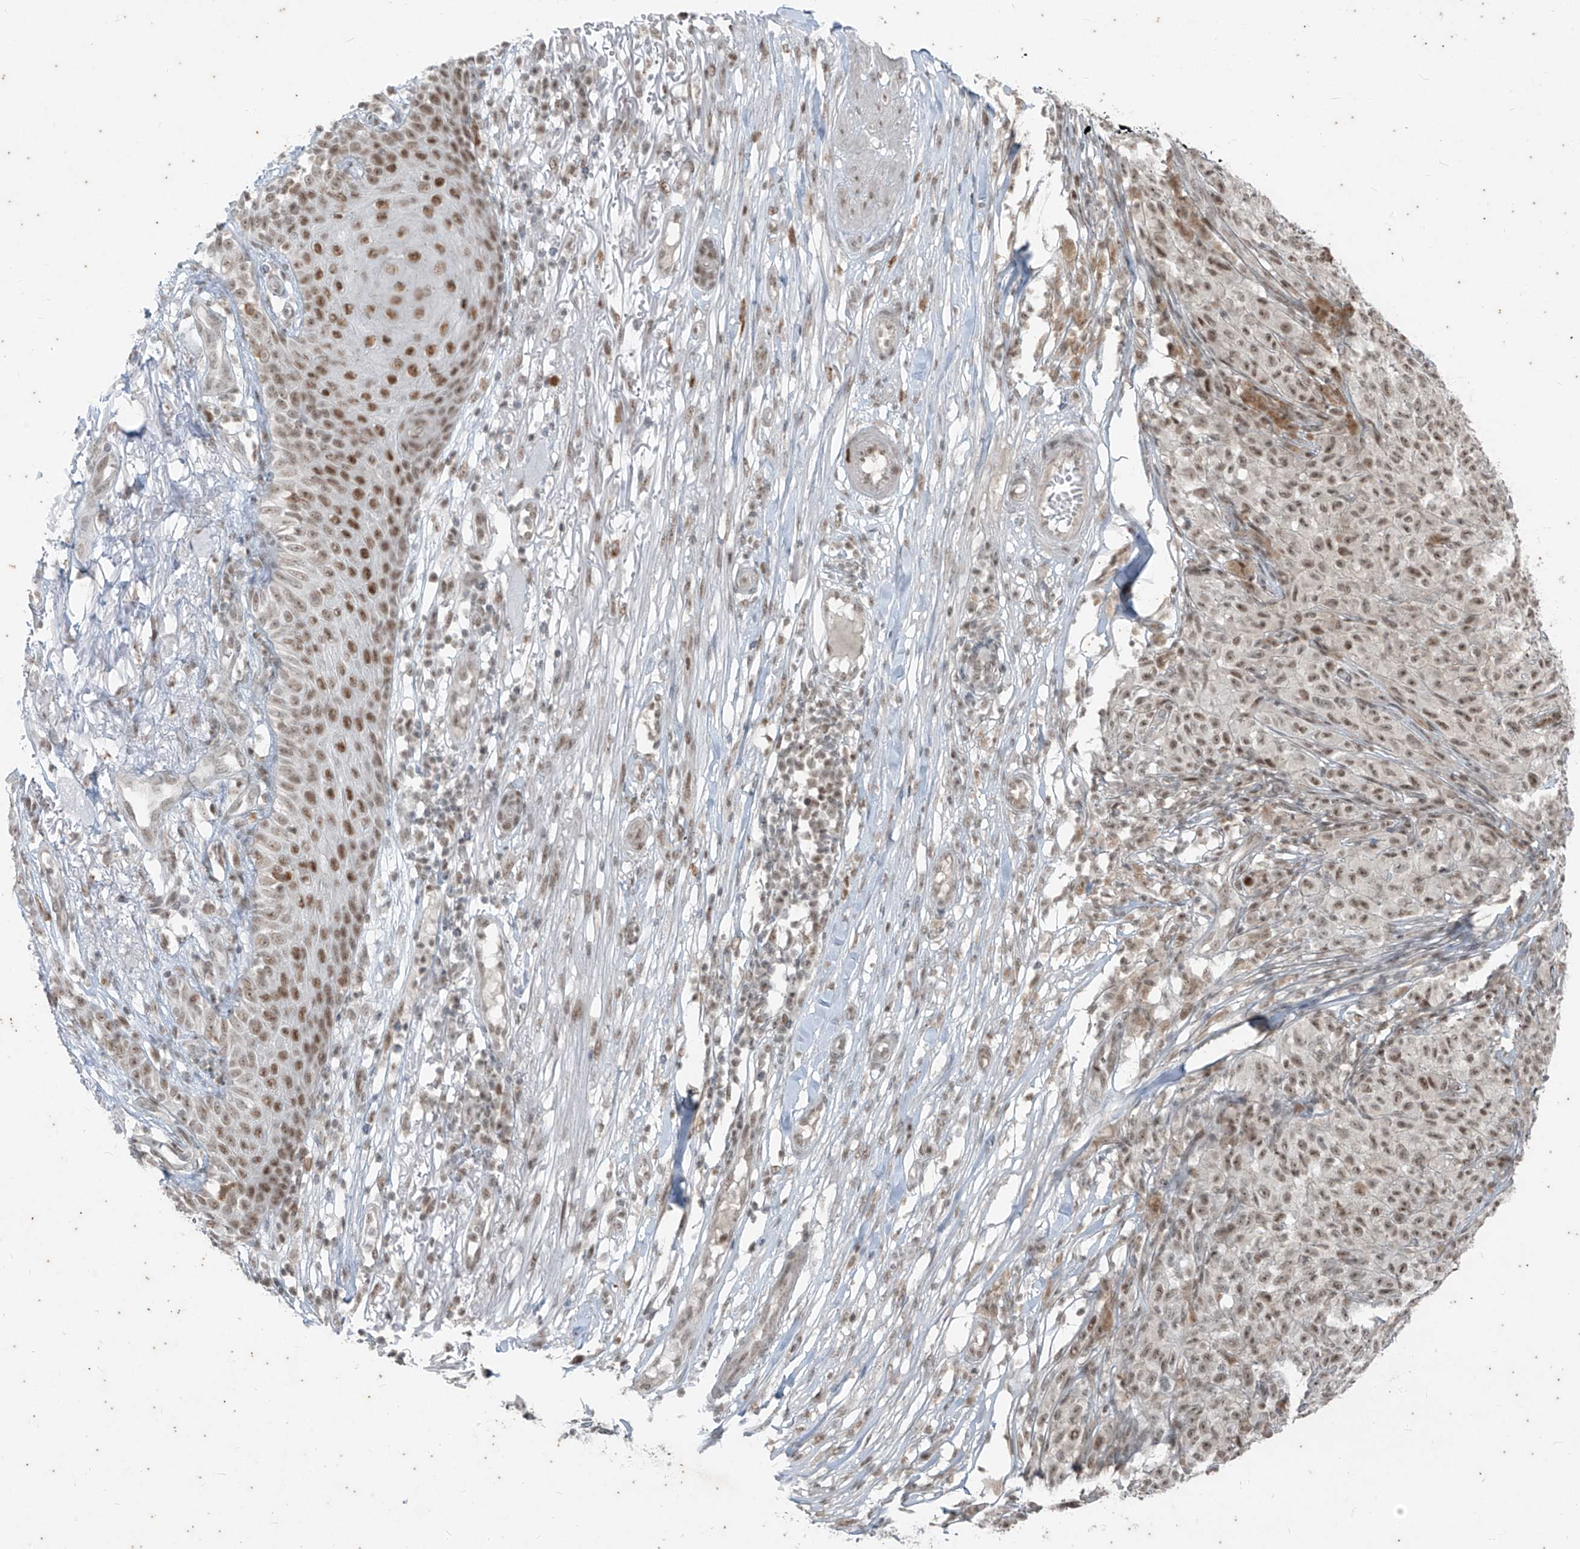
{"staining": {"intensity": "weak", "quantity": ">75%", "location": "nuclear"}, "tissue": "melanoma", "cell_type": "Tumor cells", "image_type": "cancer", "snomed": [{"axis": "morphology", "description": "Malignant melanoma, NOS"}, {"axis": "topography", "description": "Skin"}], "caption": "About >75% of tumor cells in malignant melanoma show weak nuclear protein staining as visualized by brown immunohistochemical staining.", "gene": "ZNF354B", "patient": {"sex": "female", "age": 82}}